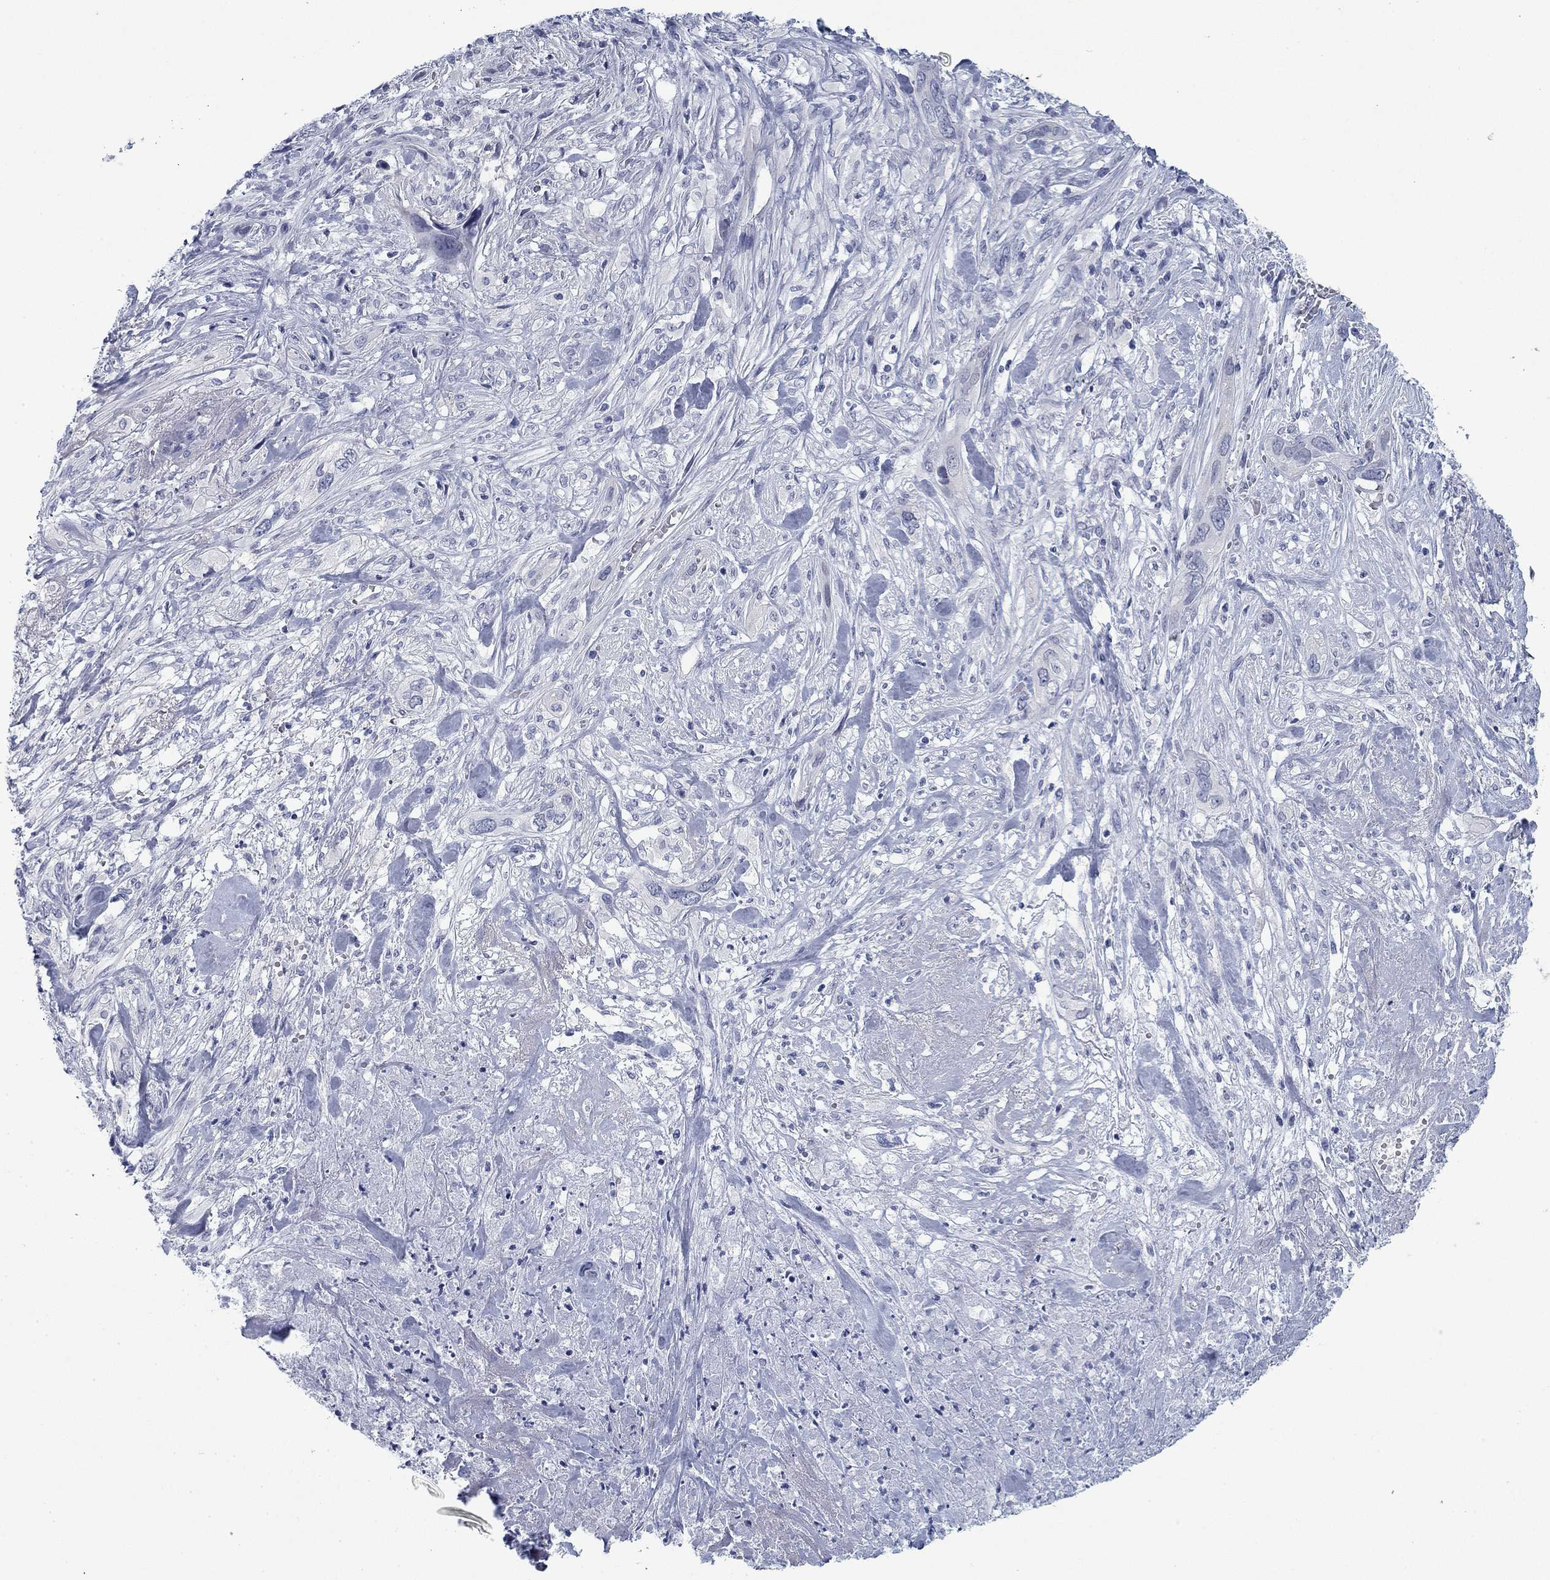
{"staining": {"intensity": "negative", "quantity": "none", "location": "none"}, "tissue": "cervical cancer", "cell_type": "Tumor cells", "image_type": "cancer", "snomed": [{"axis": "morphology", "description": "Squamous cell carcinoma, NOS"}, {"axis": "topography", "description": "Cervix"}], "caption": "This photomicrograph is of cervical squamous cell carcinoma stained with immunohistochemistry (IHC) to label a protein in brown with the nuclei are counter-stained blue. There is no staining in tumor cells.", "gene": "DNAL1", "patient": {"sex": "female", "age": 57}}